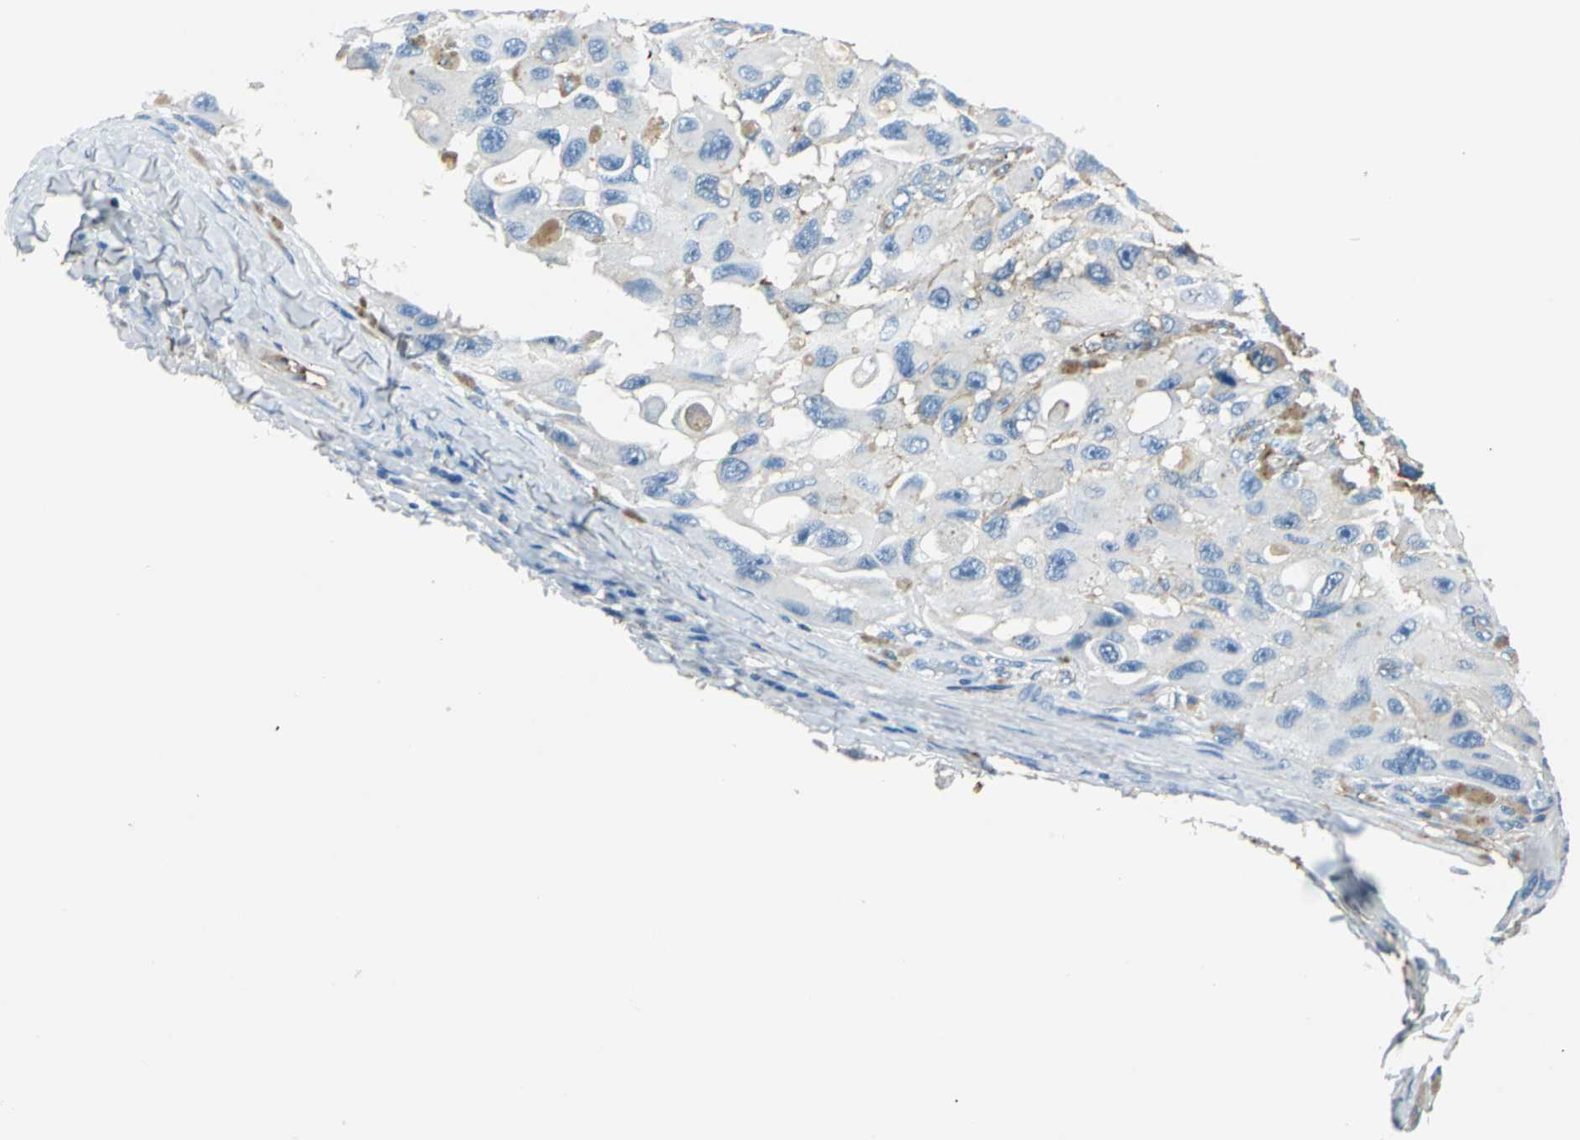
{"staining": {"intensity": "weak", "quantity": "<25%", "location": "cytoplasmic/membranous"}, "tissue": "melanoma", "cell_type": "Tumor cells", "image_type": "cancer", "snomed": [{"axis": "morphology", "description": "Malignant melanoma, NOS"}, {"axis": "topography", "description": "Skin"}], "caption": "DAB immunohistochemical staining of human melanoma exhibits no significant positivity in tumor cells.", "gene": "ALB", "patient": {"sex": "female", "age": 73}}